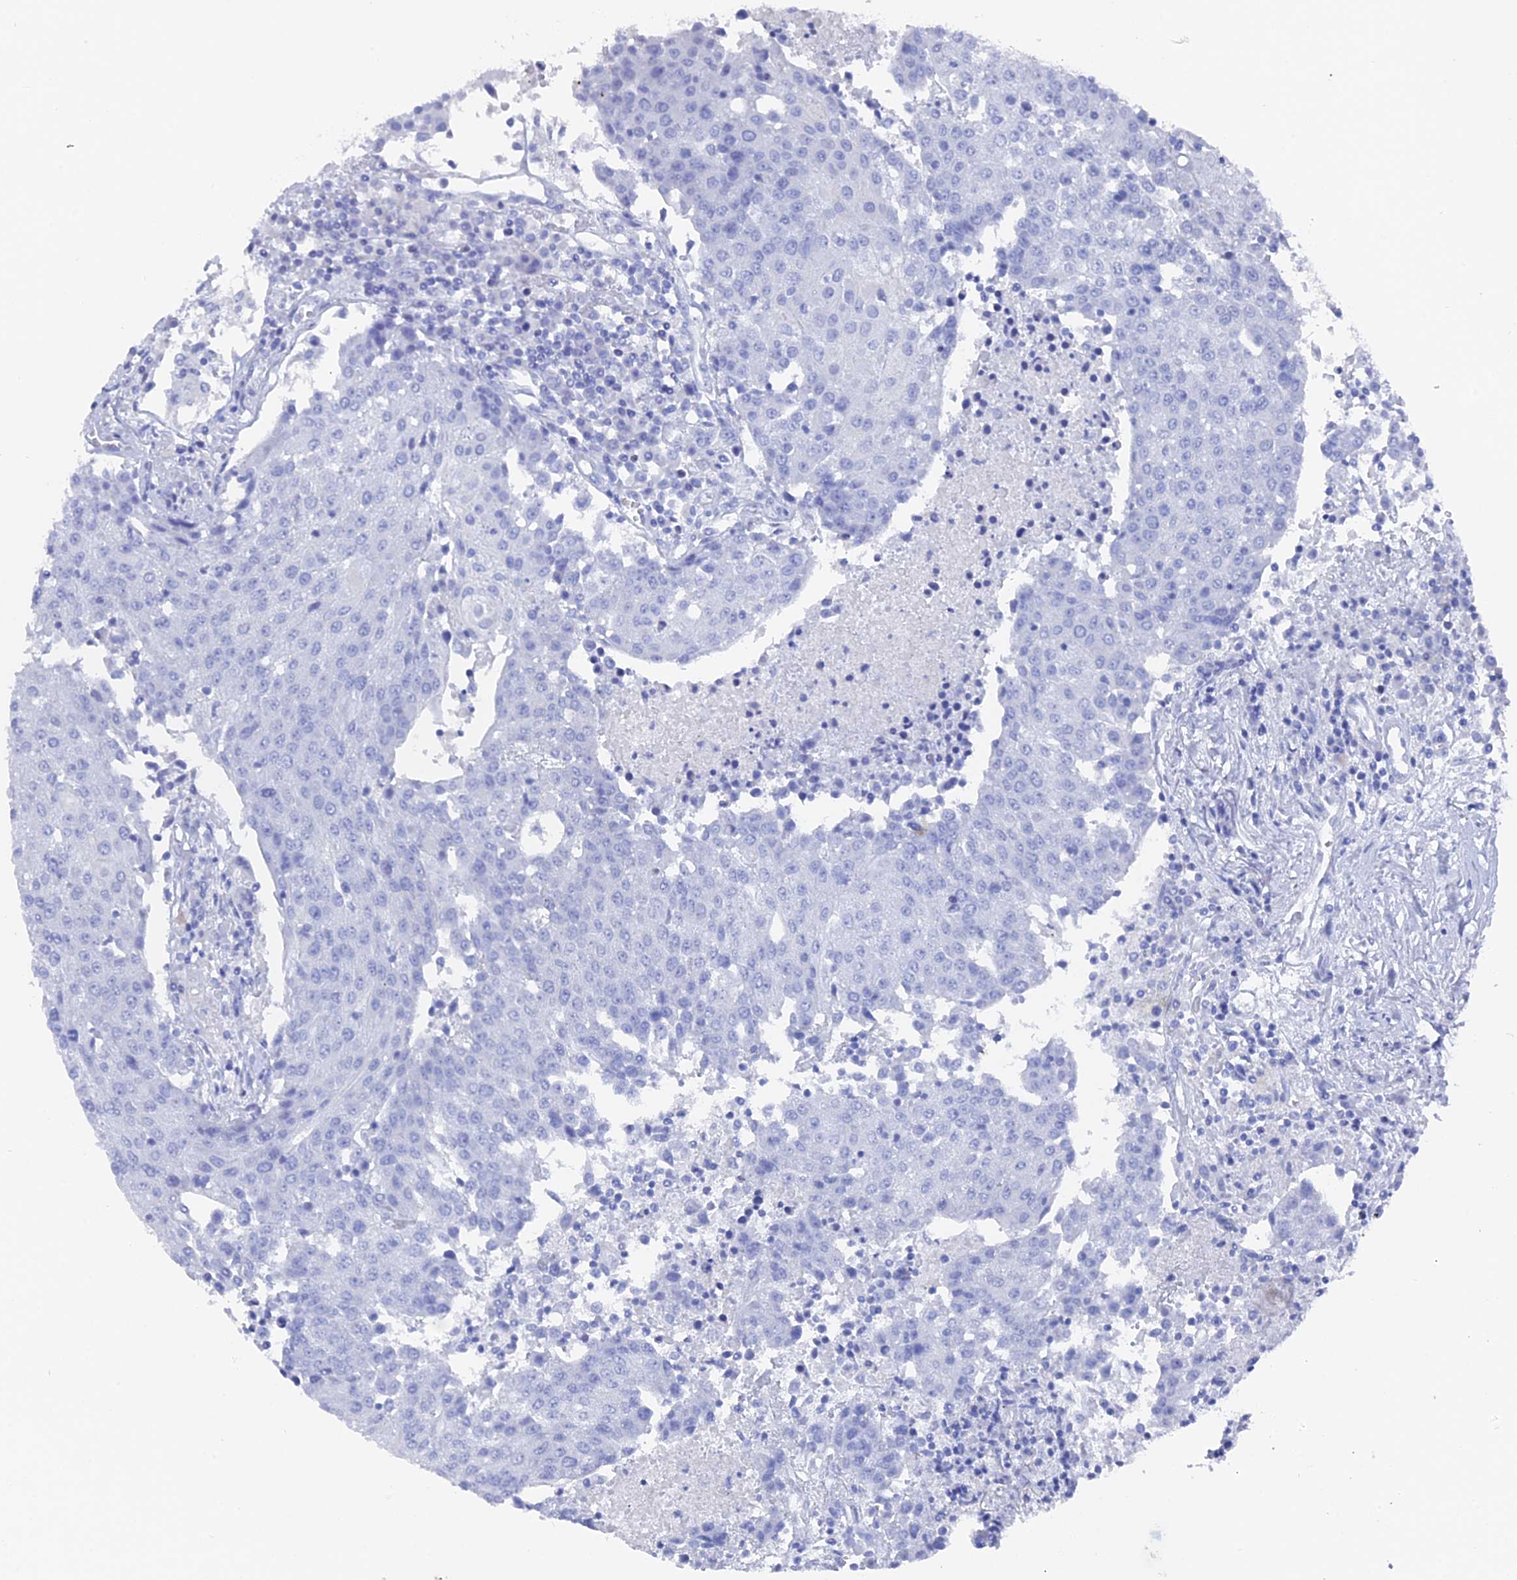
{"staining": {"intensity": "negative", "quantity": "none", "location": "none"}, "tissue": "urothelial cancer", "cell_type": "Tumor cells", "image_type": "cancer", "snomed": [{"axis": "morphology", "description": "Urothelial carcinoma, High grade"}, {"axis": "topography", "description": "Urinary bladder"}], "caption": "Tumor cells are negative for brown protein staining in urothelial cancer.", "gene": "ENPP3", "patient": {"sex": "female", "age": 85}}